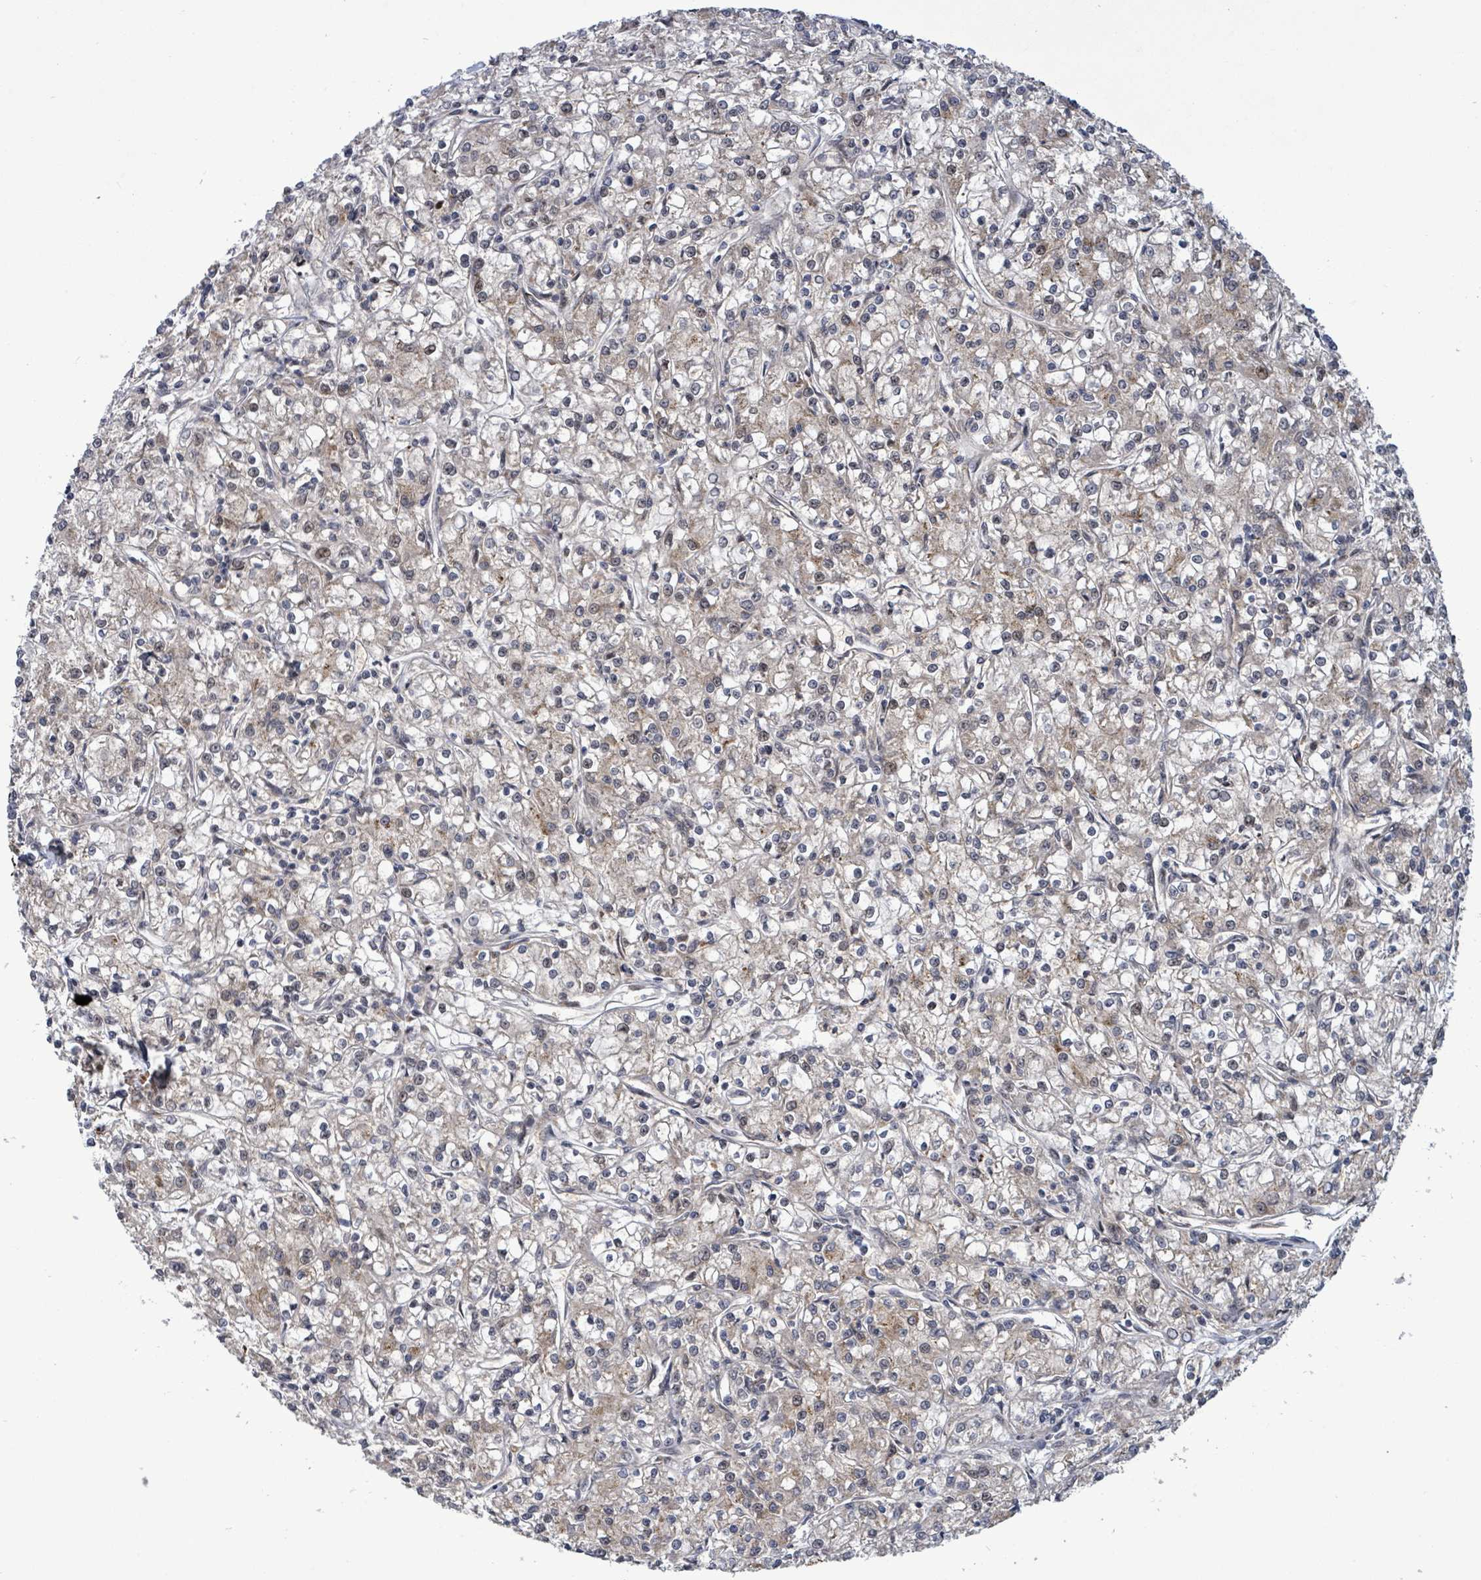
{"staining": {"intensity": "weak", "quantity": "<25%", "location": "cytoplasmic/membranous"}, "tissue": "renal cancer", "cell_type": "Tumor cells", "image_type": "cancer", "snomed": [{"axis": "morphology", "description": "Adenocarcinoma, NOS"}, {"axis": "topography", "description": "Kidney"}], "caption": "Human adenocarcinoma (renal) stained for a protein using immunohistochemistry demonstrates no expression in tumor cells.", "gene": "PATZ1", "patient": {"sex": "female", "age": 59}}